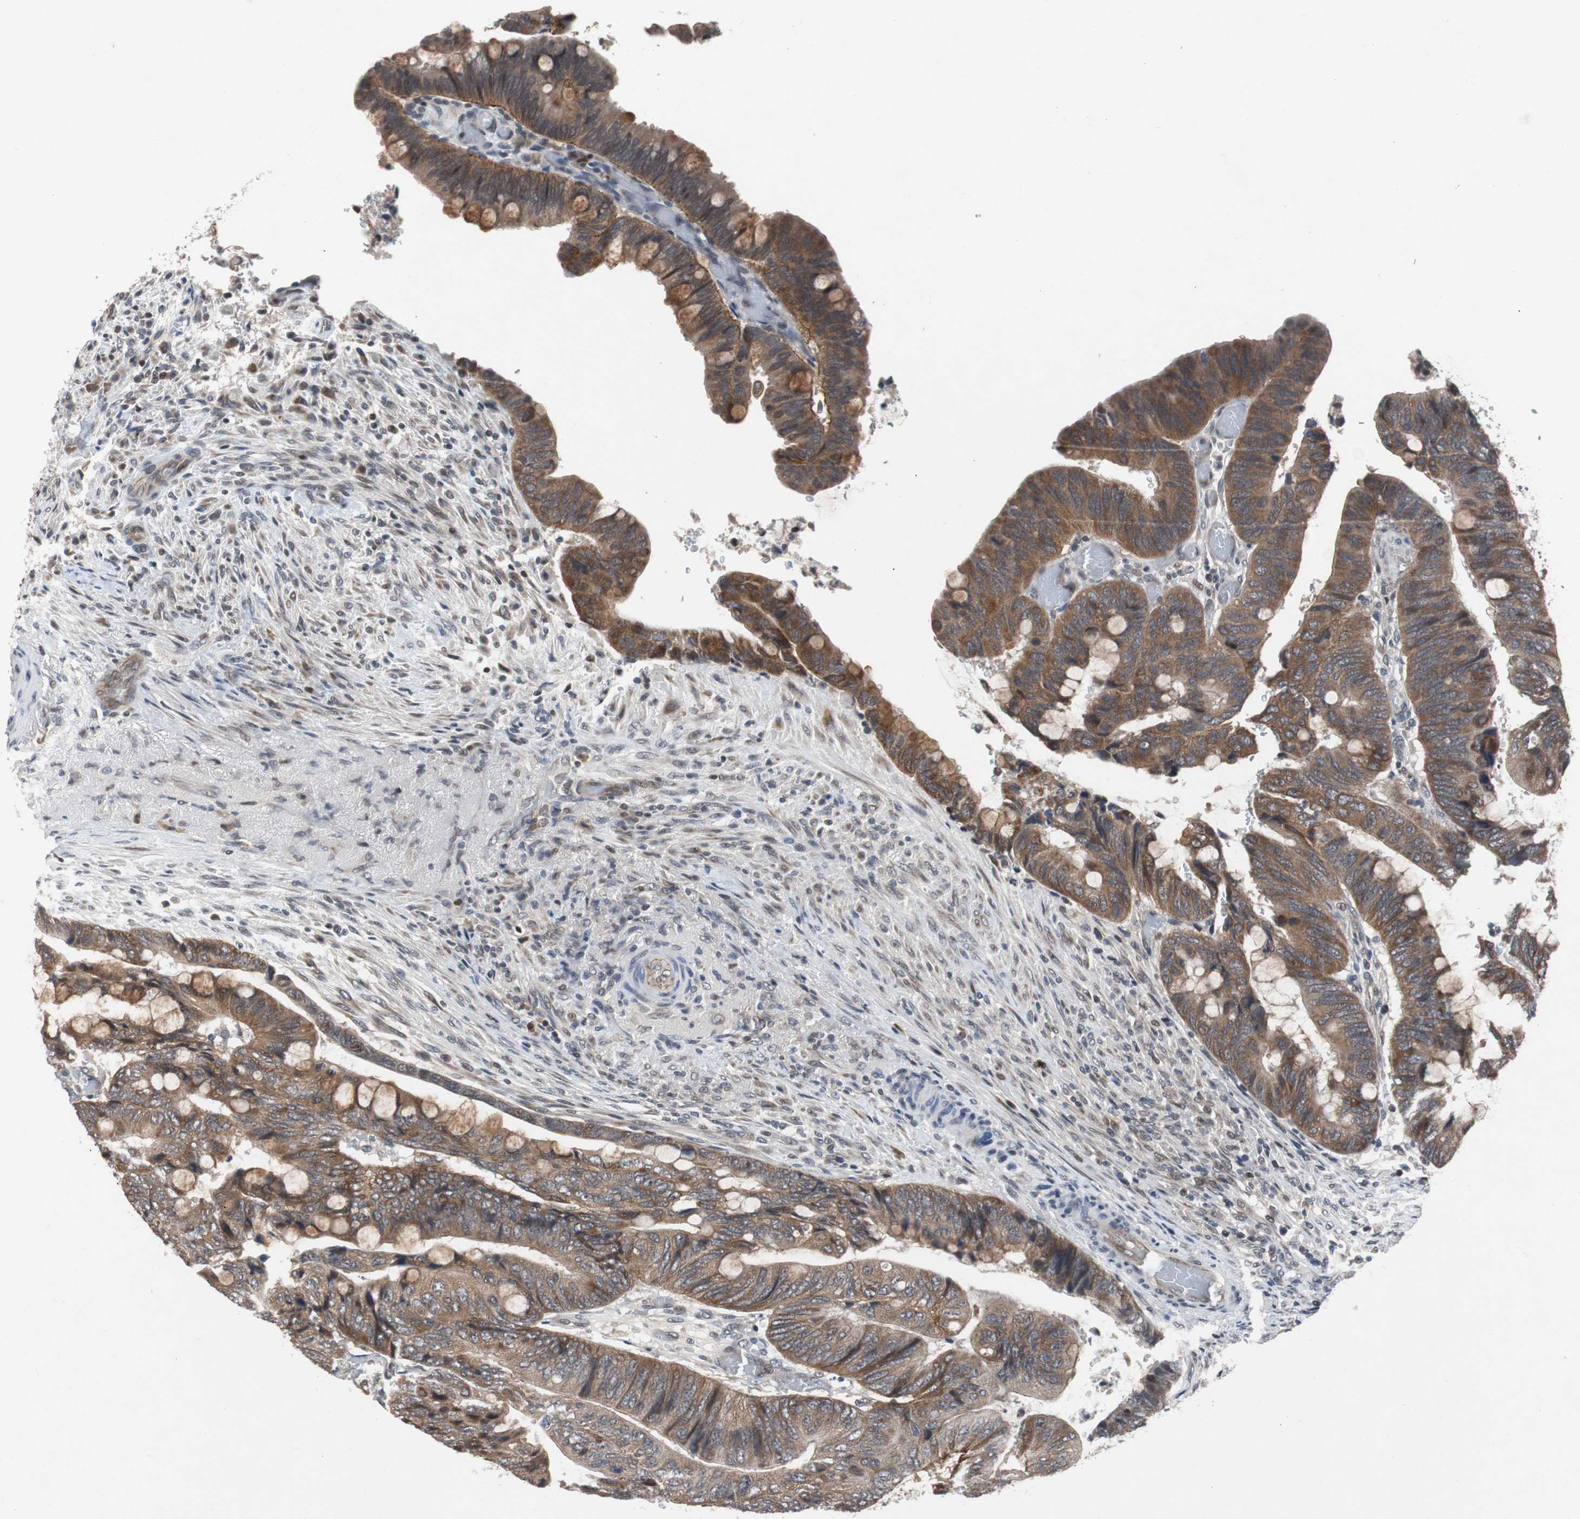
{"staining": {"intensity": "strong", "quantity": ">75%", "location": "cytoplasmic/membranous"}, "tissue": "colorectal cancer", "cell_type": "Tumor cells", "image_type": "cancer", "snomed": [{"axis": "morphology", "description": "Normal tissue, NOS"}, {"axis": "morphology", "description": "Adenocarcinoma, NOS"}, {"axis": "topography", "description": "Rectum"}, {"axis": "topography", "description": "Peripheral nerve tissue"}], "caption": "This image exhibits immunohistochemistry (IHC) staining of human adenocarcinoma (colorectal), with high strong cytoplasmic/membranous expression in about >75% of tumor cells.", "gene": "TP63", "patient": {"sex": "male", "age": 92}}